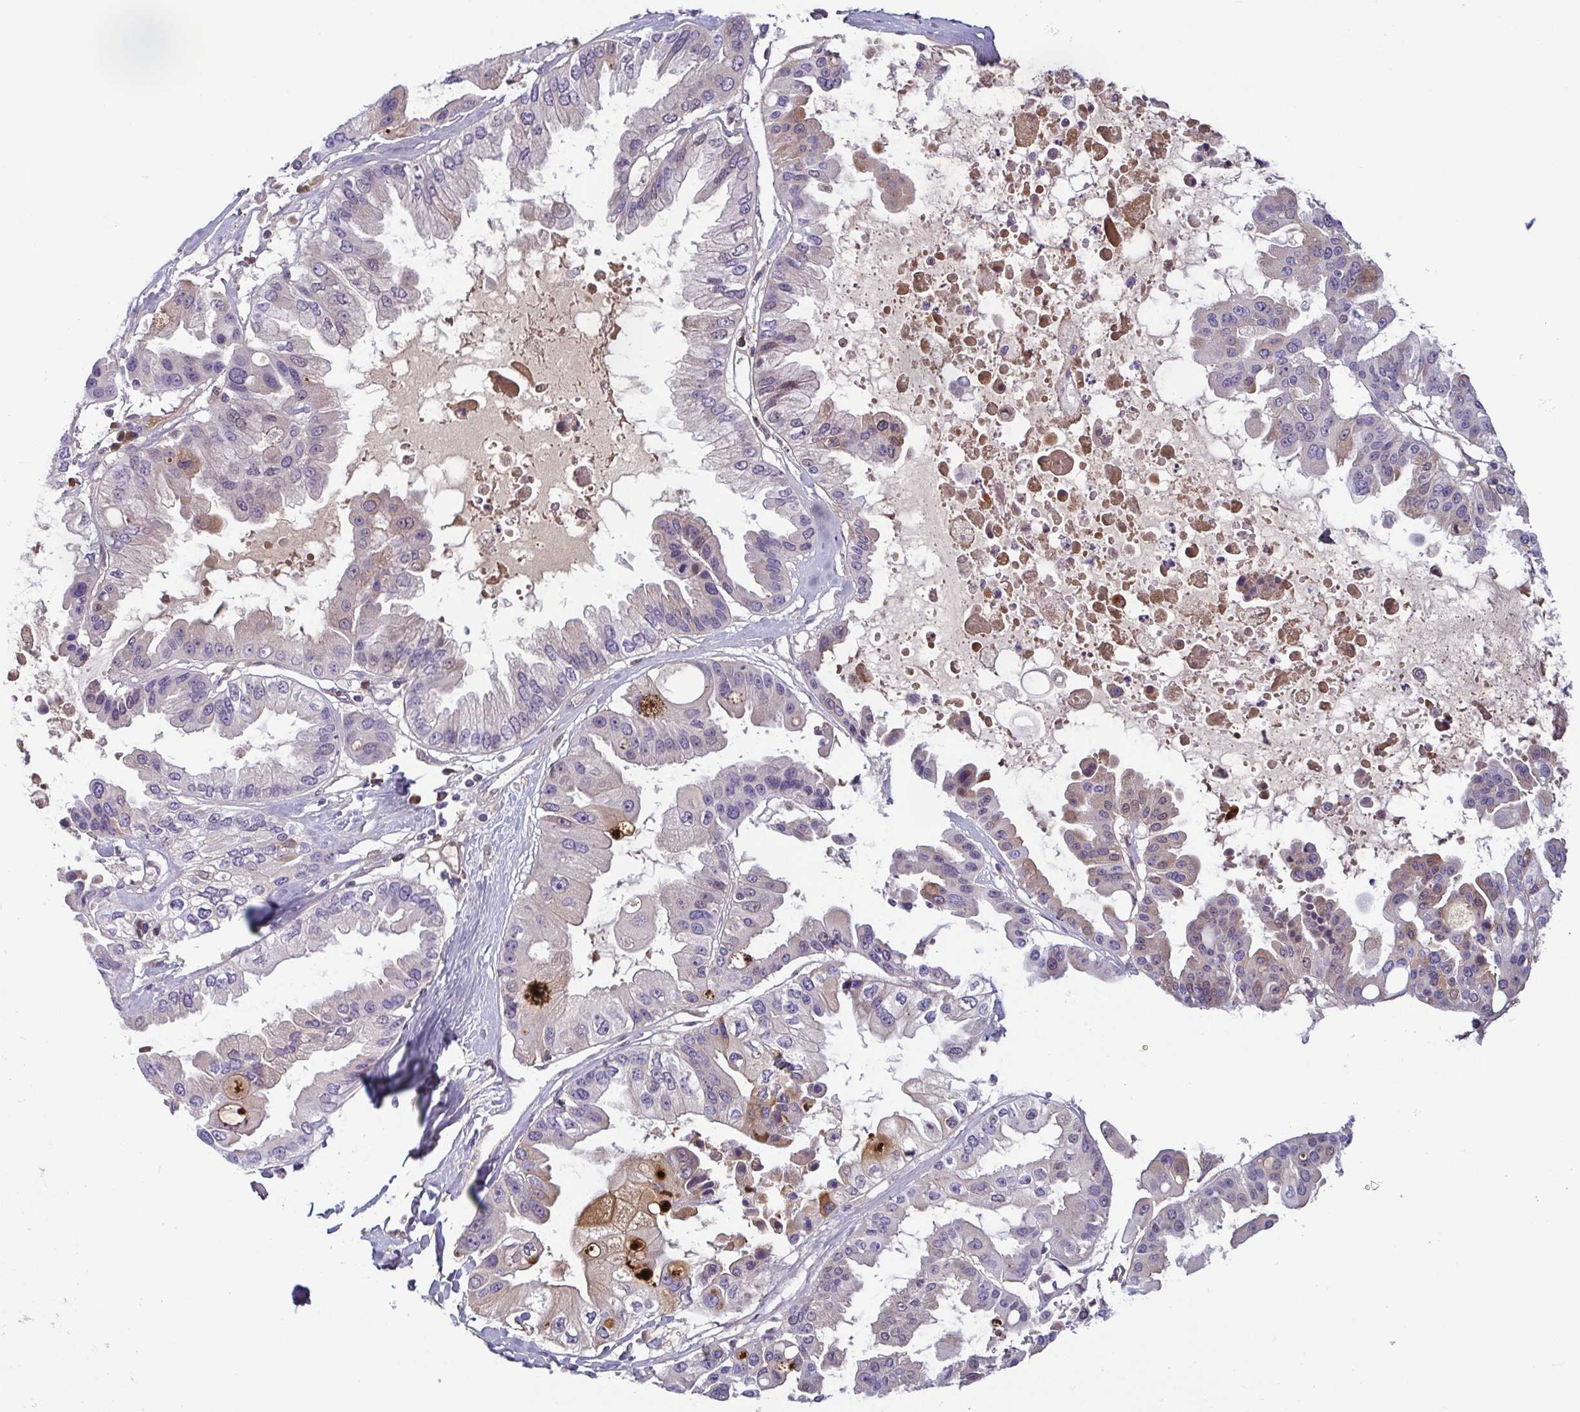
{"staining": {"intensity": "negative", "quantity": "none", "location": "none"}, "tissue": "ovarian cancer", "cell_type": "Tumor cells", "image_type": "cancer", "snomed": [{"axis": "morphology", "description": "Cystadenocarcinoma, serous, NOS"}, {"axis": "topography", "description": "Ovary"}], "caption": "This photomicrograph is of ovarian cancer (serous cystadenocarcinoma) stained with IHC to label a protein in brown with the nuclei are counter-stained blue. There is no staining in tumor cells.", "gene": "ECM1", "patient": {"sex": "female", "age": 56}}